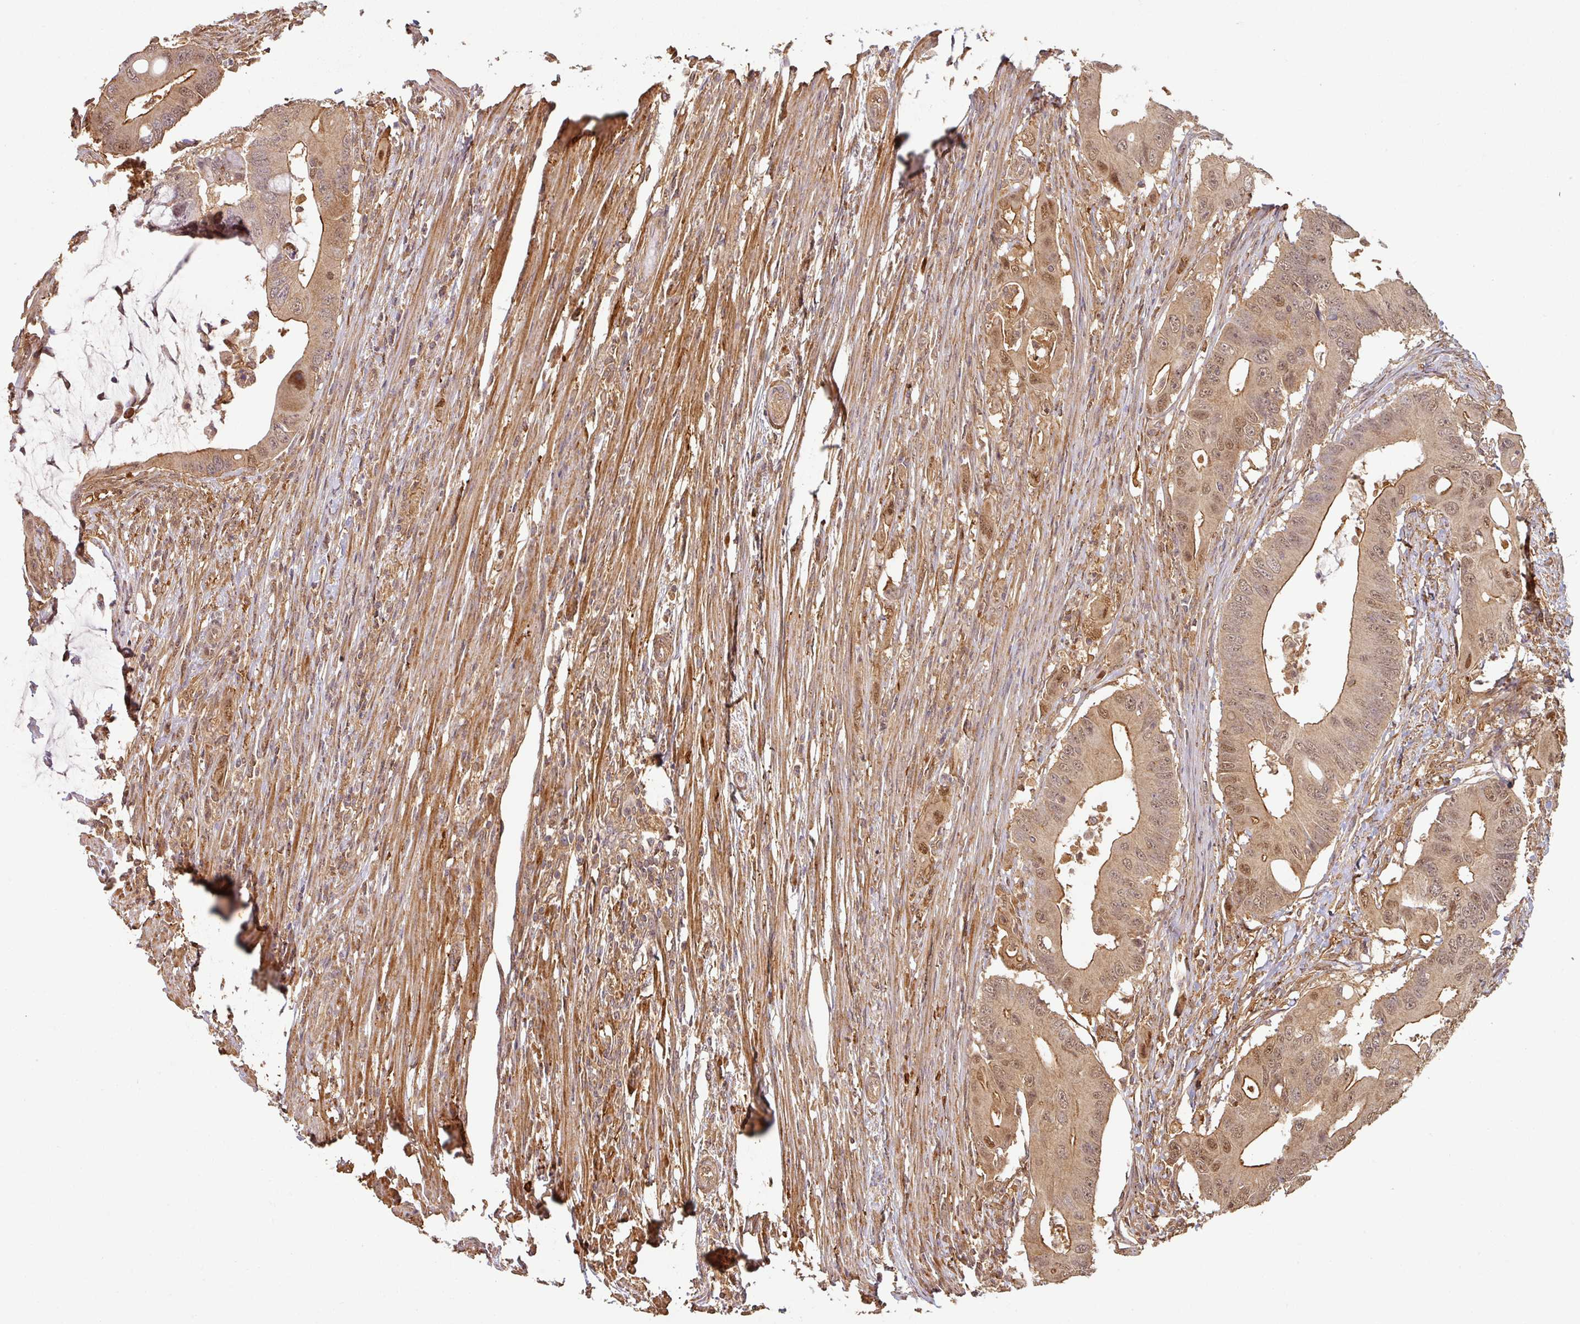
{"staining": {"intensity": "moderate", "quantity": ">75%", "location": "cytoplasmic/membranous,nuclear"}, "tissue": "colorectal cancer", "cell_type": "Tumor cells", "image_type": "cancer", "snomed": [{"axis": "morphology", "description": "Adenocarcinoma, NOS"}, {"axis": "topography", "description": "Colon"}], "caption": "DAB (3,3'-diaminobenzidine) immunohistochemical staining of colorectal cancer (adenocarcinoma) exhibits moderate cytoplasmic/membranous and nuclear protein staining in about >75% of tumor cells. Immunohistochemistry (ihc) stains the protein of interest in brown and the nuclei are stained blue.", "gene": "ZNF322", "patient": {"sex": "male", "age": 71}}